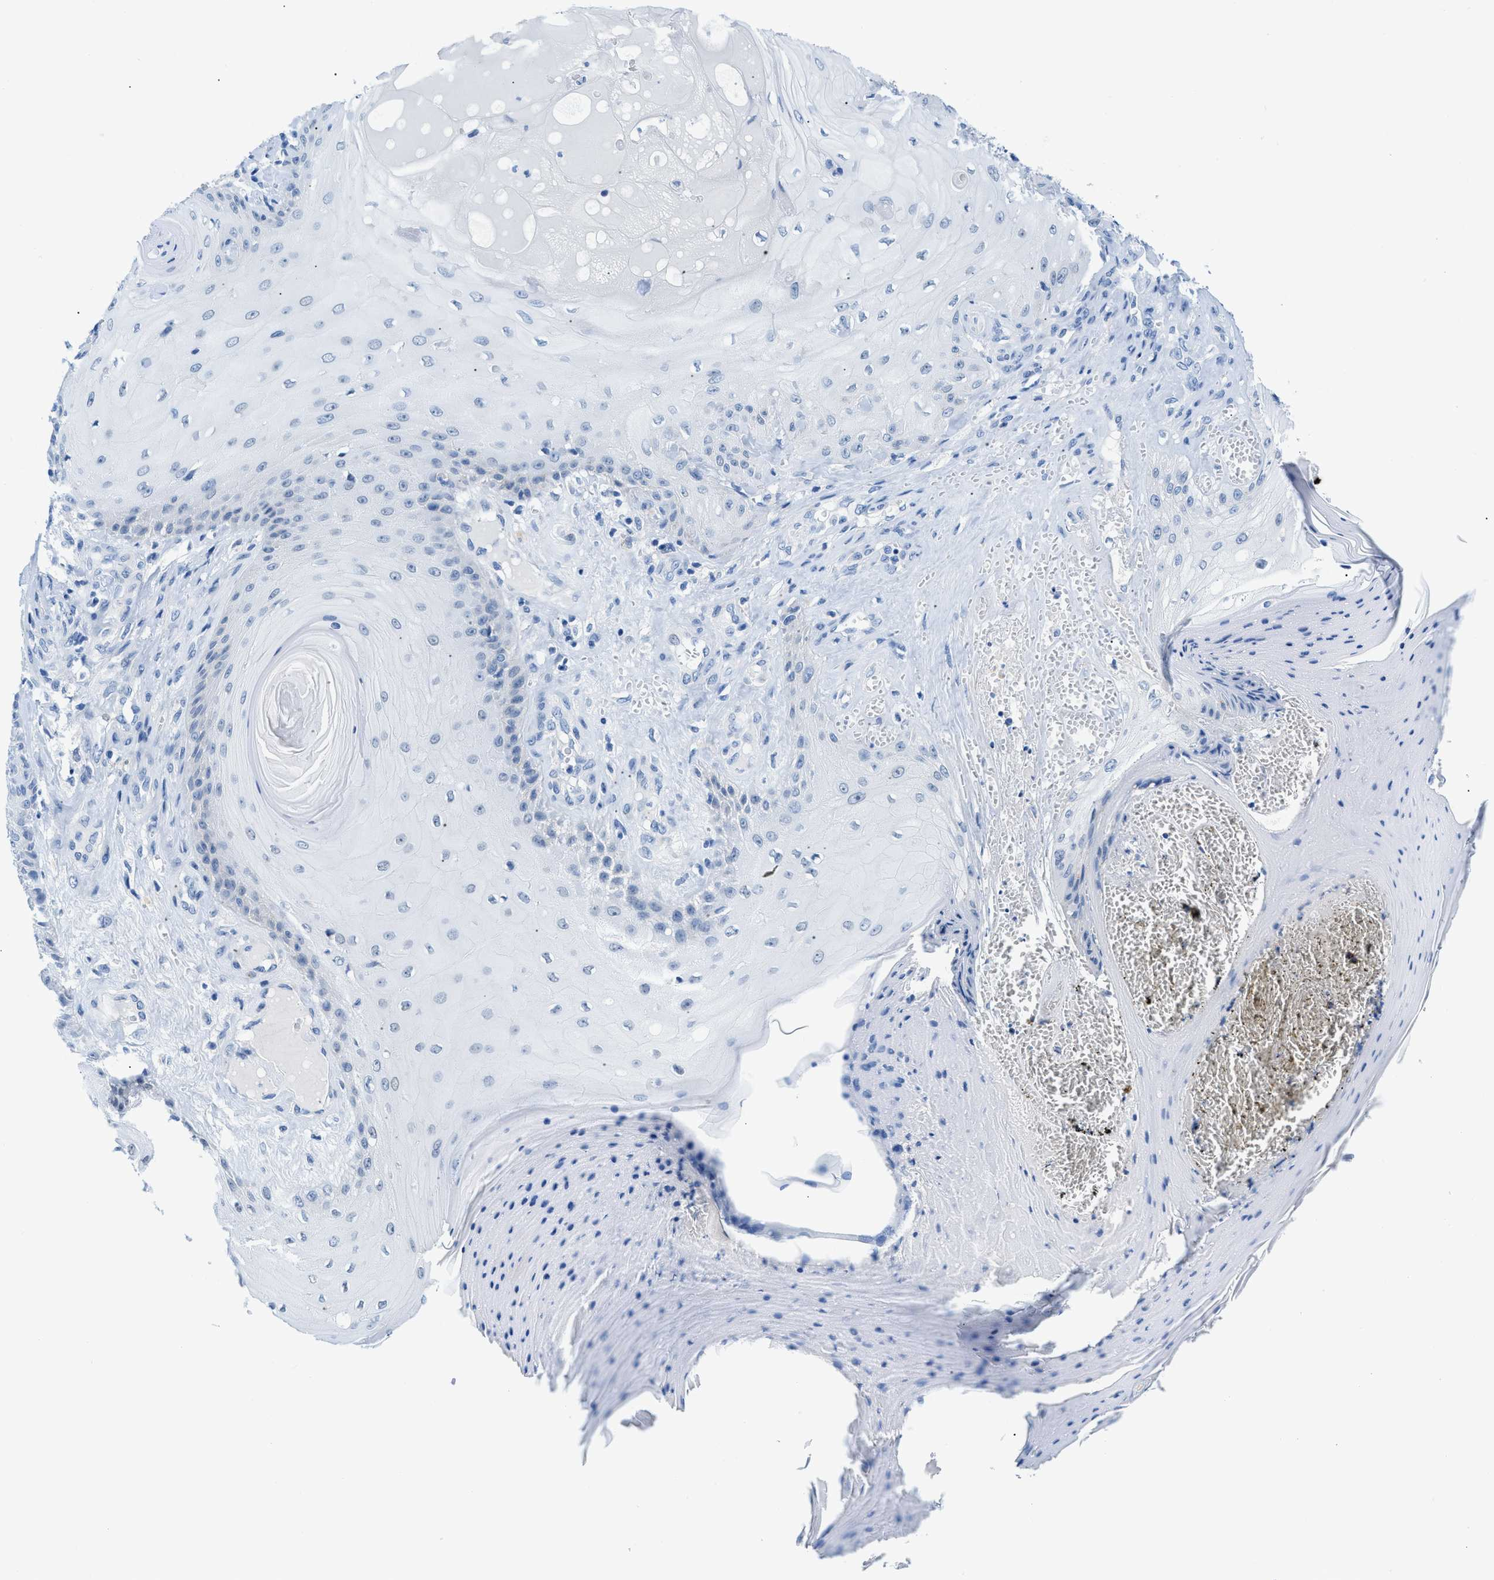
{"staining": {"intensity": "negative", "quantity": "none", "location": "none"}, "tissue": "skin cancer", "cell_type": "Tumor cells", "image_type": "cancer", "snomed": [{"axis": "morphology", "description": "Squamous cell carcinoma, NOS"}, {"axis": "topography", "description": "Skin"}], "caption": "Immunohistochemistry (IHC) histopathology image of skin cancer stained for a protein (brown), which demonstrates no positivity in tumor cells.", "gene": "FDCSP", "patient": {"sex": "male", "age": 74}}